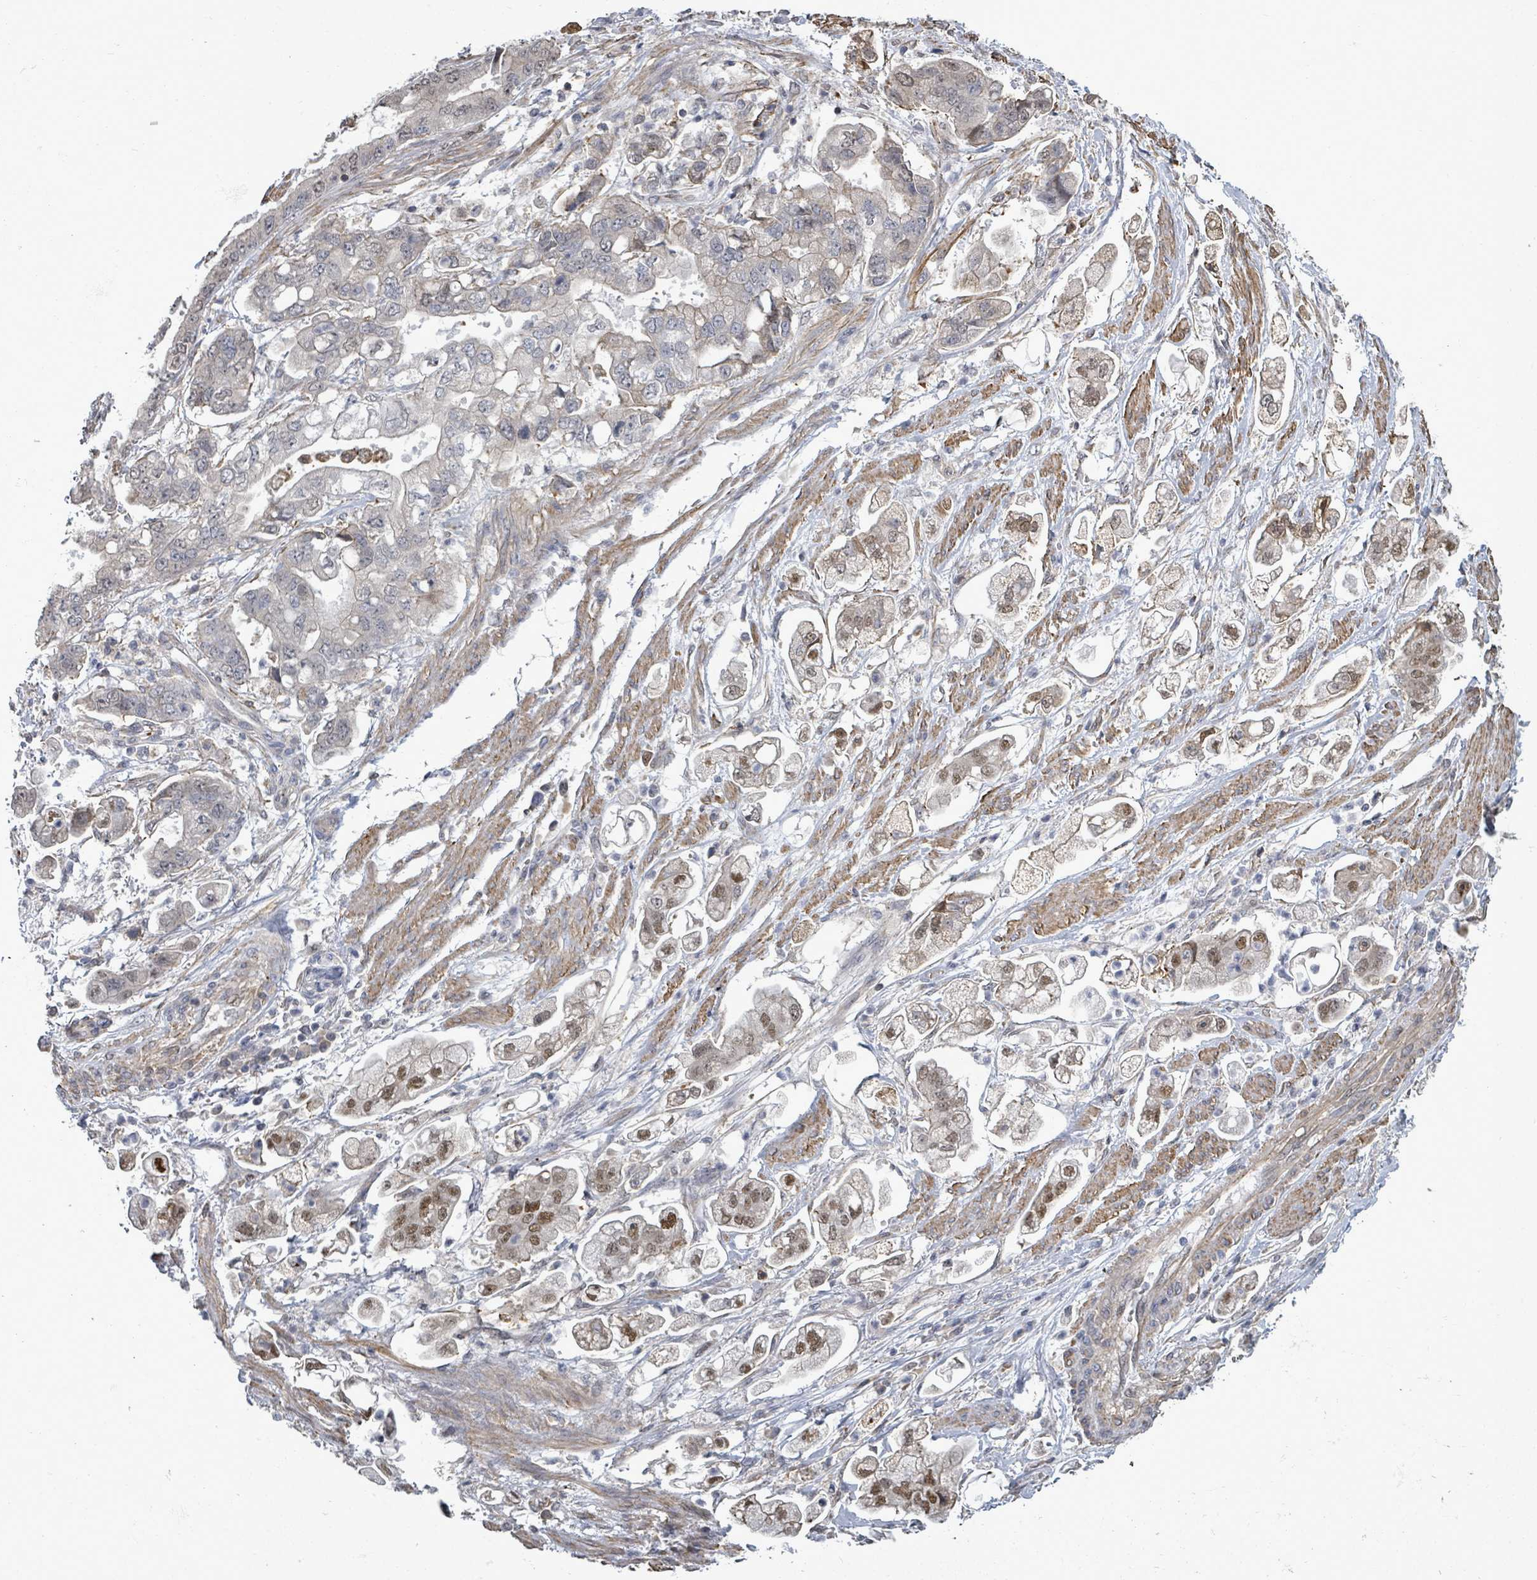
{"staining": {"intensity": "moderate", "quantity": "<25%", "location": "nuclear"}, "tissue": "stomach cancer", "cell_type": "Tumor cells", "image_type": "cancer", "snomed": [{"axis": "morphology", "description": "Adenocarcinoma, NOS"}, {"axis": "topography", "description": "Stomach"}], "caption": "Protein positivity by immunohistochemistry (IHC) shows moderate nuclear staining in approximately <25% of tumor cells in stomach cancer (adenocarcinoma). The protein is stained brown, and the nuclei are stained in blue (DAB (3,3'-diaminobenzidine) IHC with brightfield microscopy, high magnification).", "gene": "PAPSS1", "patient": {"sex": "male", "age": 62}}